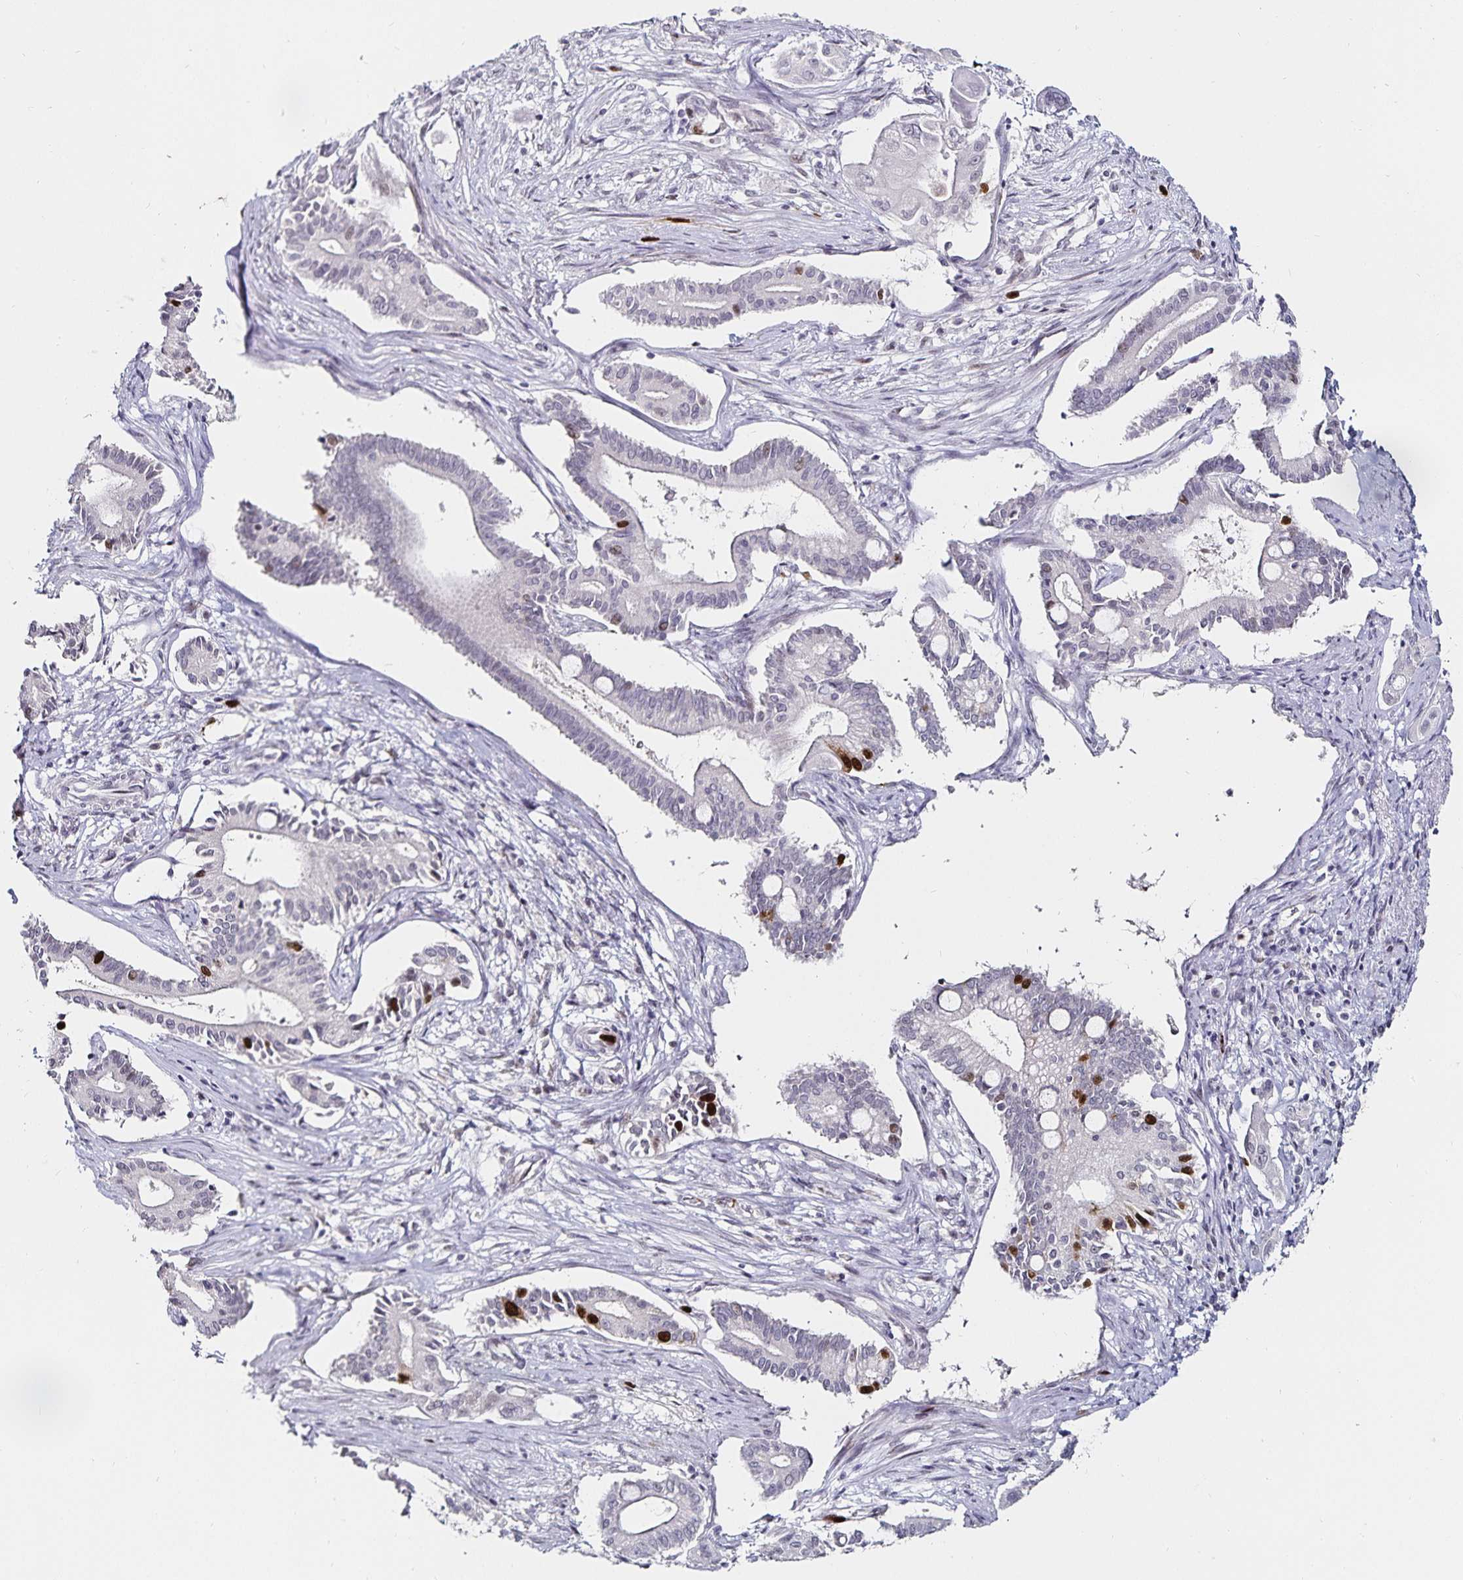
{"staining": {"intensity": "strong", "quantity": "<25%", "location": "nuclear"}, "tissue": "pancreatic cancer", "cell_type": "Tumor cells", "image_type": "cancer", "snomed": [{"axis": "morphology", "description": "Adenocarcinoma, NOS"}, {"axis": "topography", "description": "Pancreas"}], "caption": "About <25% of tumor cells in pancreatic adenocarcinoma reveal strong nuclear protein positivity as visualized by brown immunohistochemical staining.", "gene": "ANLN", "patient": {"sex": "female", "age": 68}}